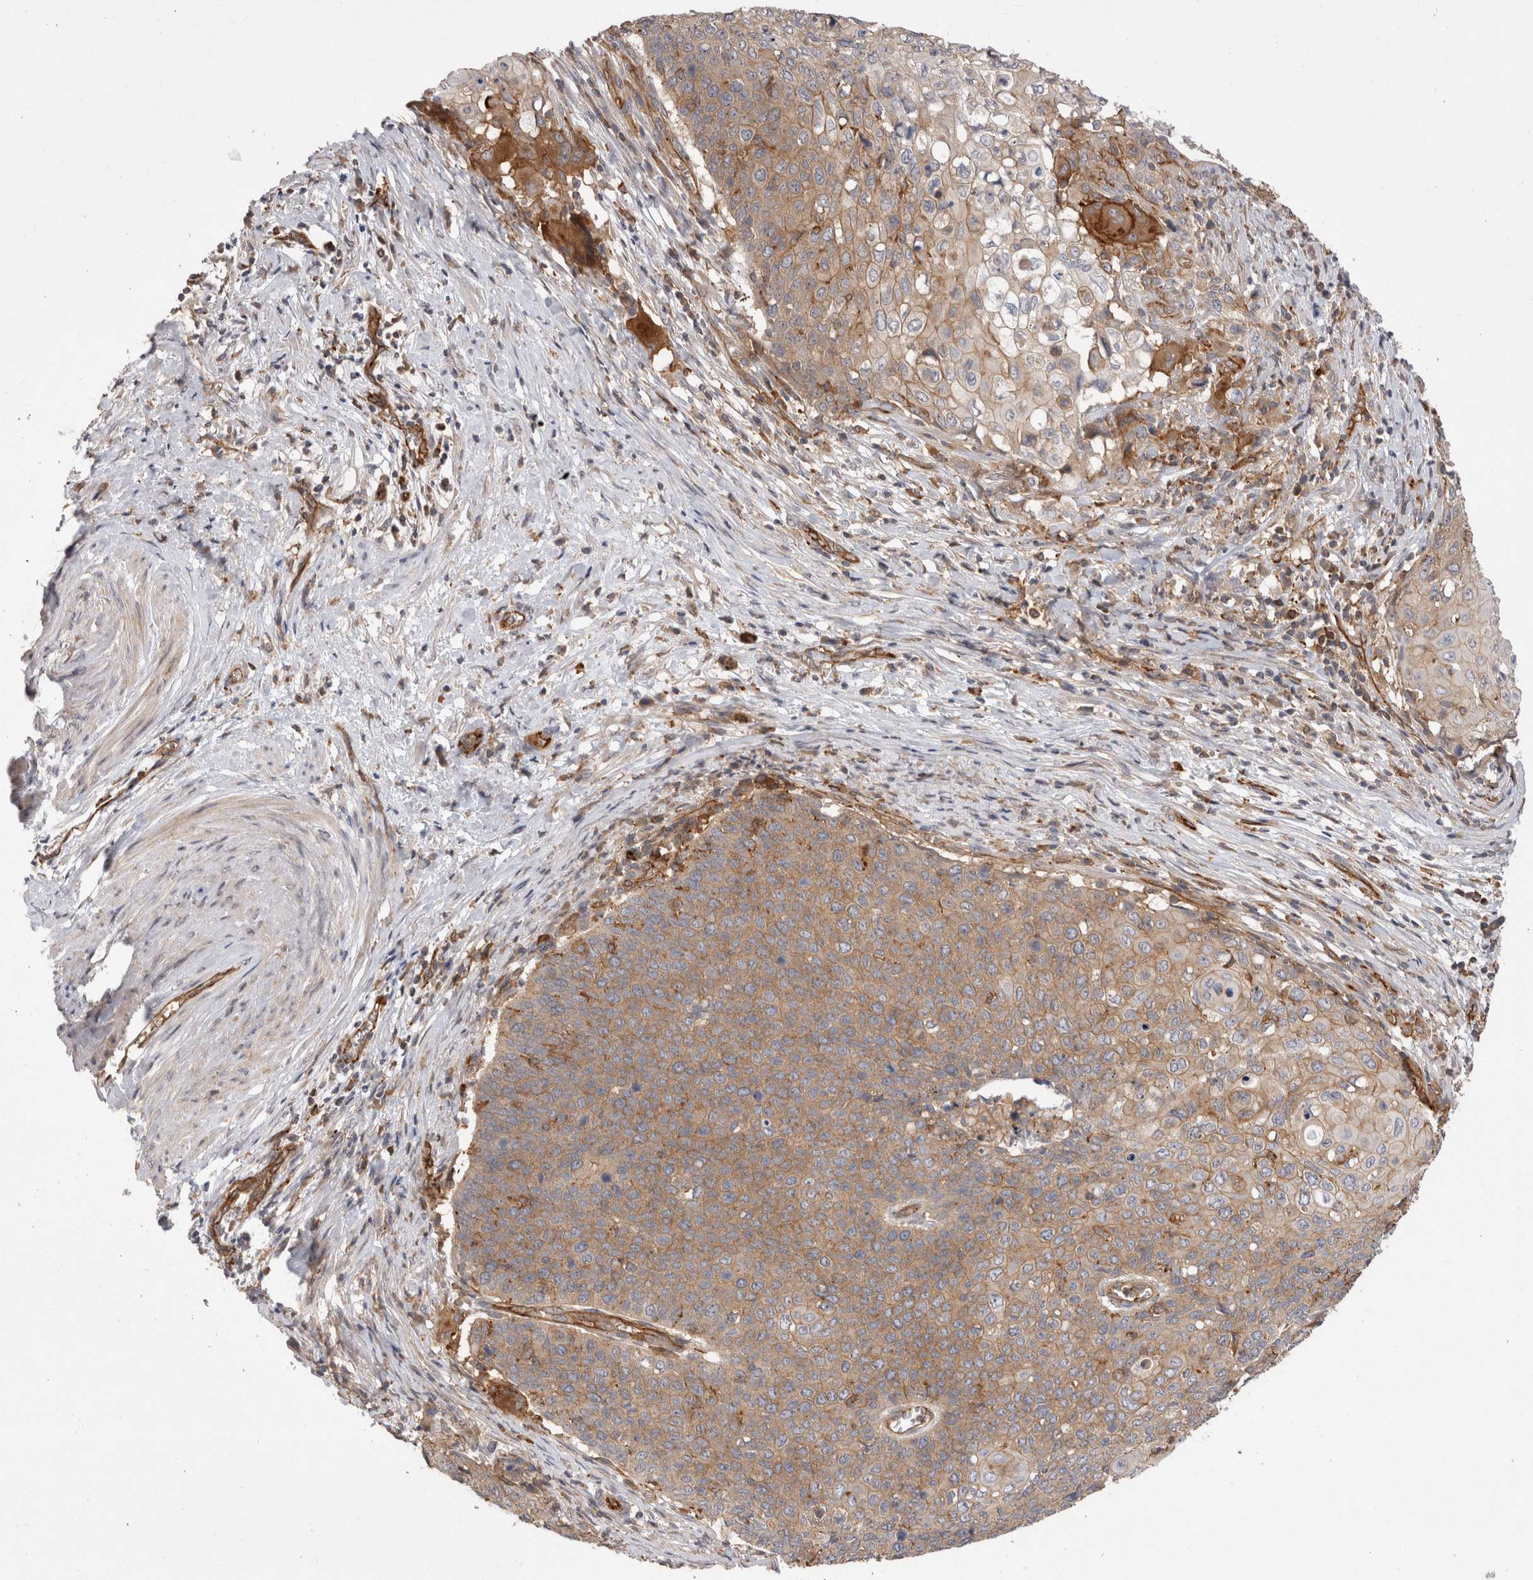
{"staining": {"intensity": "moderate", "quantity": ">75%", "location": "cytoplasmic/membranous"}, "tissue": "cervical cancer", "cell_type": "Tumor cells", "image_type": "cancer", "snomed": [{"axis": "morphology", "description": "Squamous cell carcinoma, NOS"}, {"axis": "topography", "description": "Cervix"}], "caption": "There is medium levels of moderate cytoplasmic/membranous positivity in tumor cells of cervical squamous cell carcinoma, as demonstrated by immunohistochemical staining (brown color).", "gene": "BNIP2", "patient": {"sex": "female", "age": 39}}